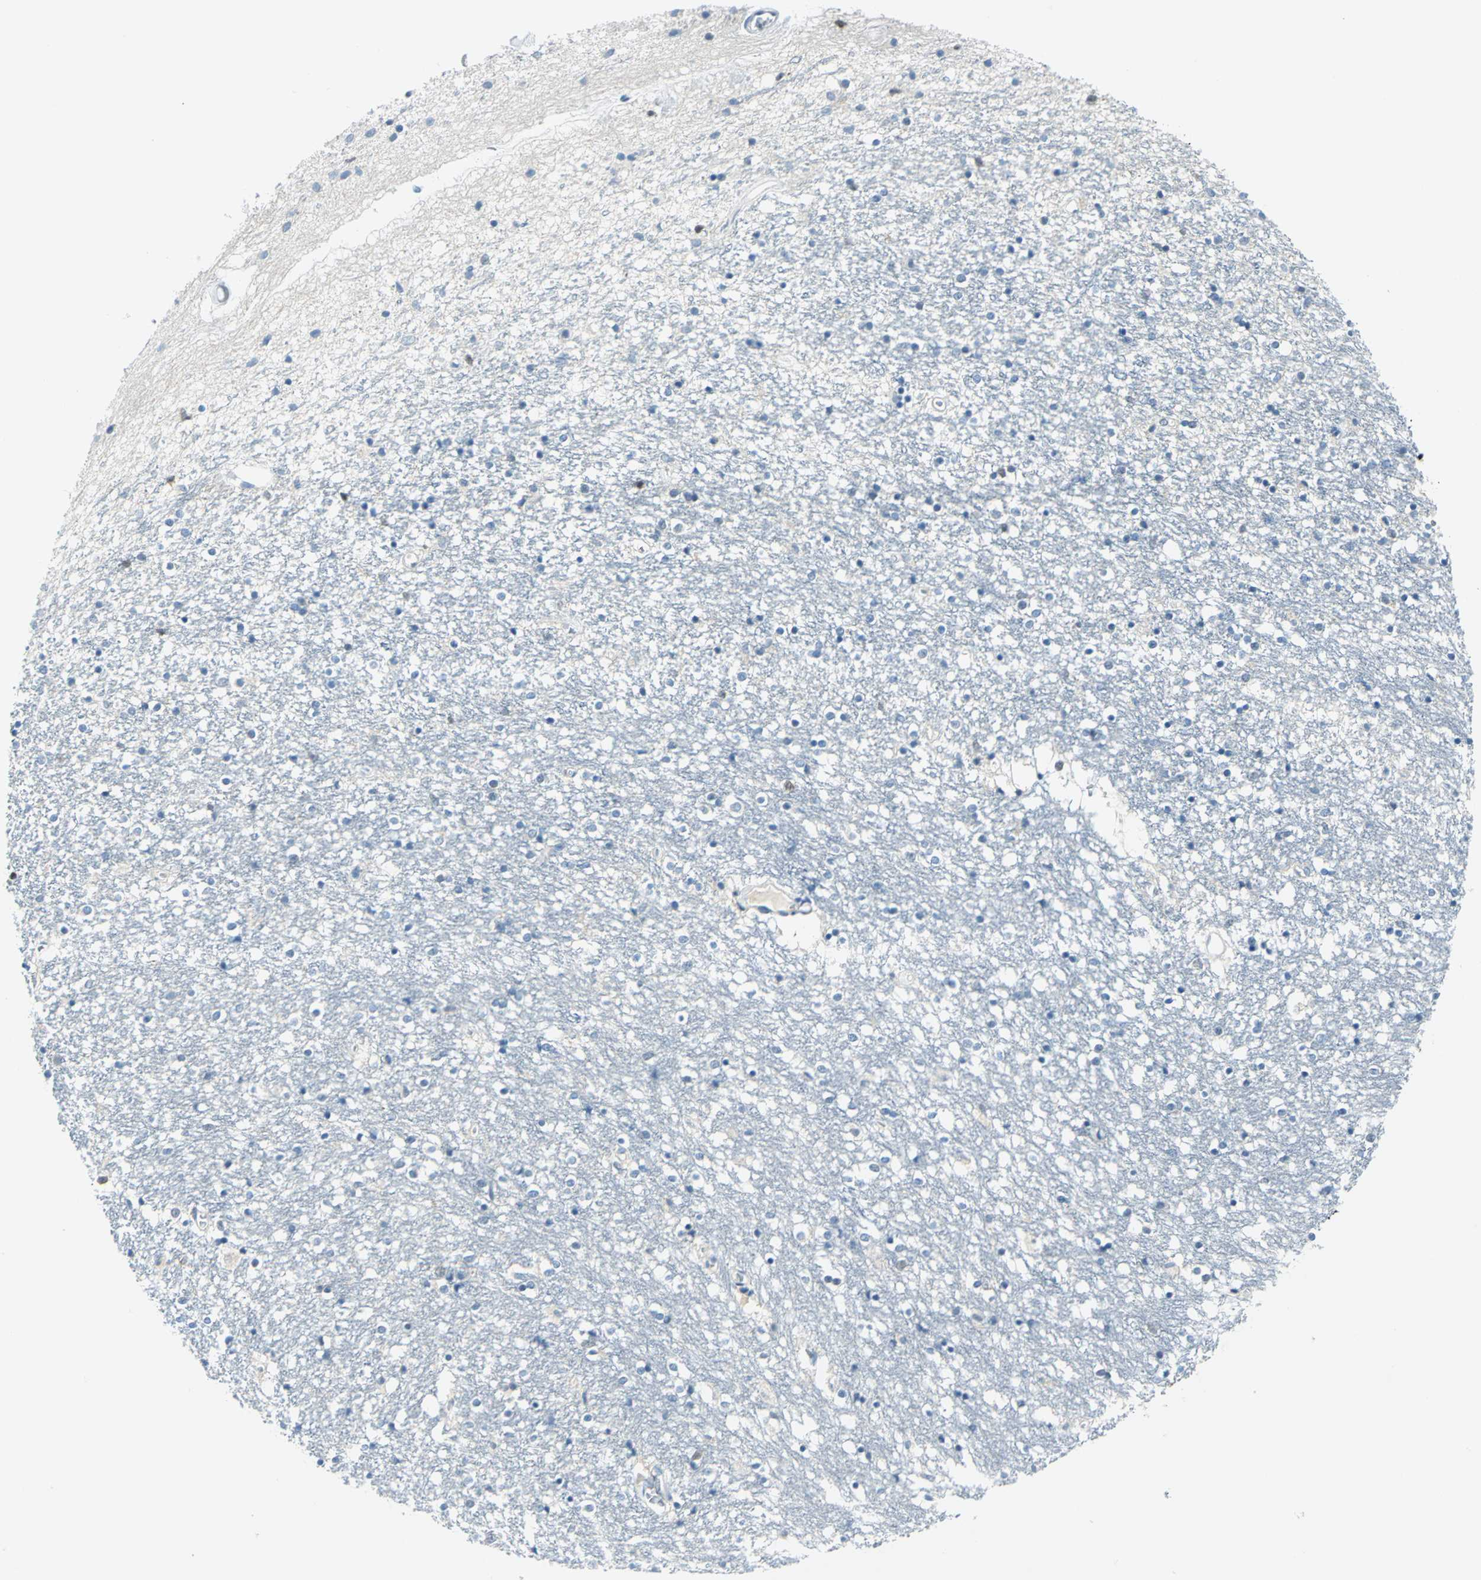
{"staining": {"intensity": "negative", "quantity": "none", "location": "none"}, "tissue": "caudate", "cell_type": "Glial cells", "image_type": "normal", "snomed": [{"axis": "morphology", "description": "Normal tissue, NOS"}, {"axis": "topography", "description": "Lateral ventricle wall"}], "caption": "Normal caudate was stained to show a protein in brown. There is no significant staining in glial cells.", "gene": "AKR1A1", "patient": {"sex": "female", "age": 54}}